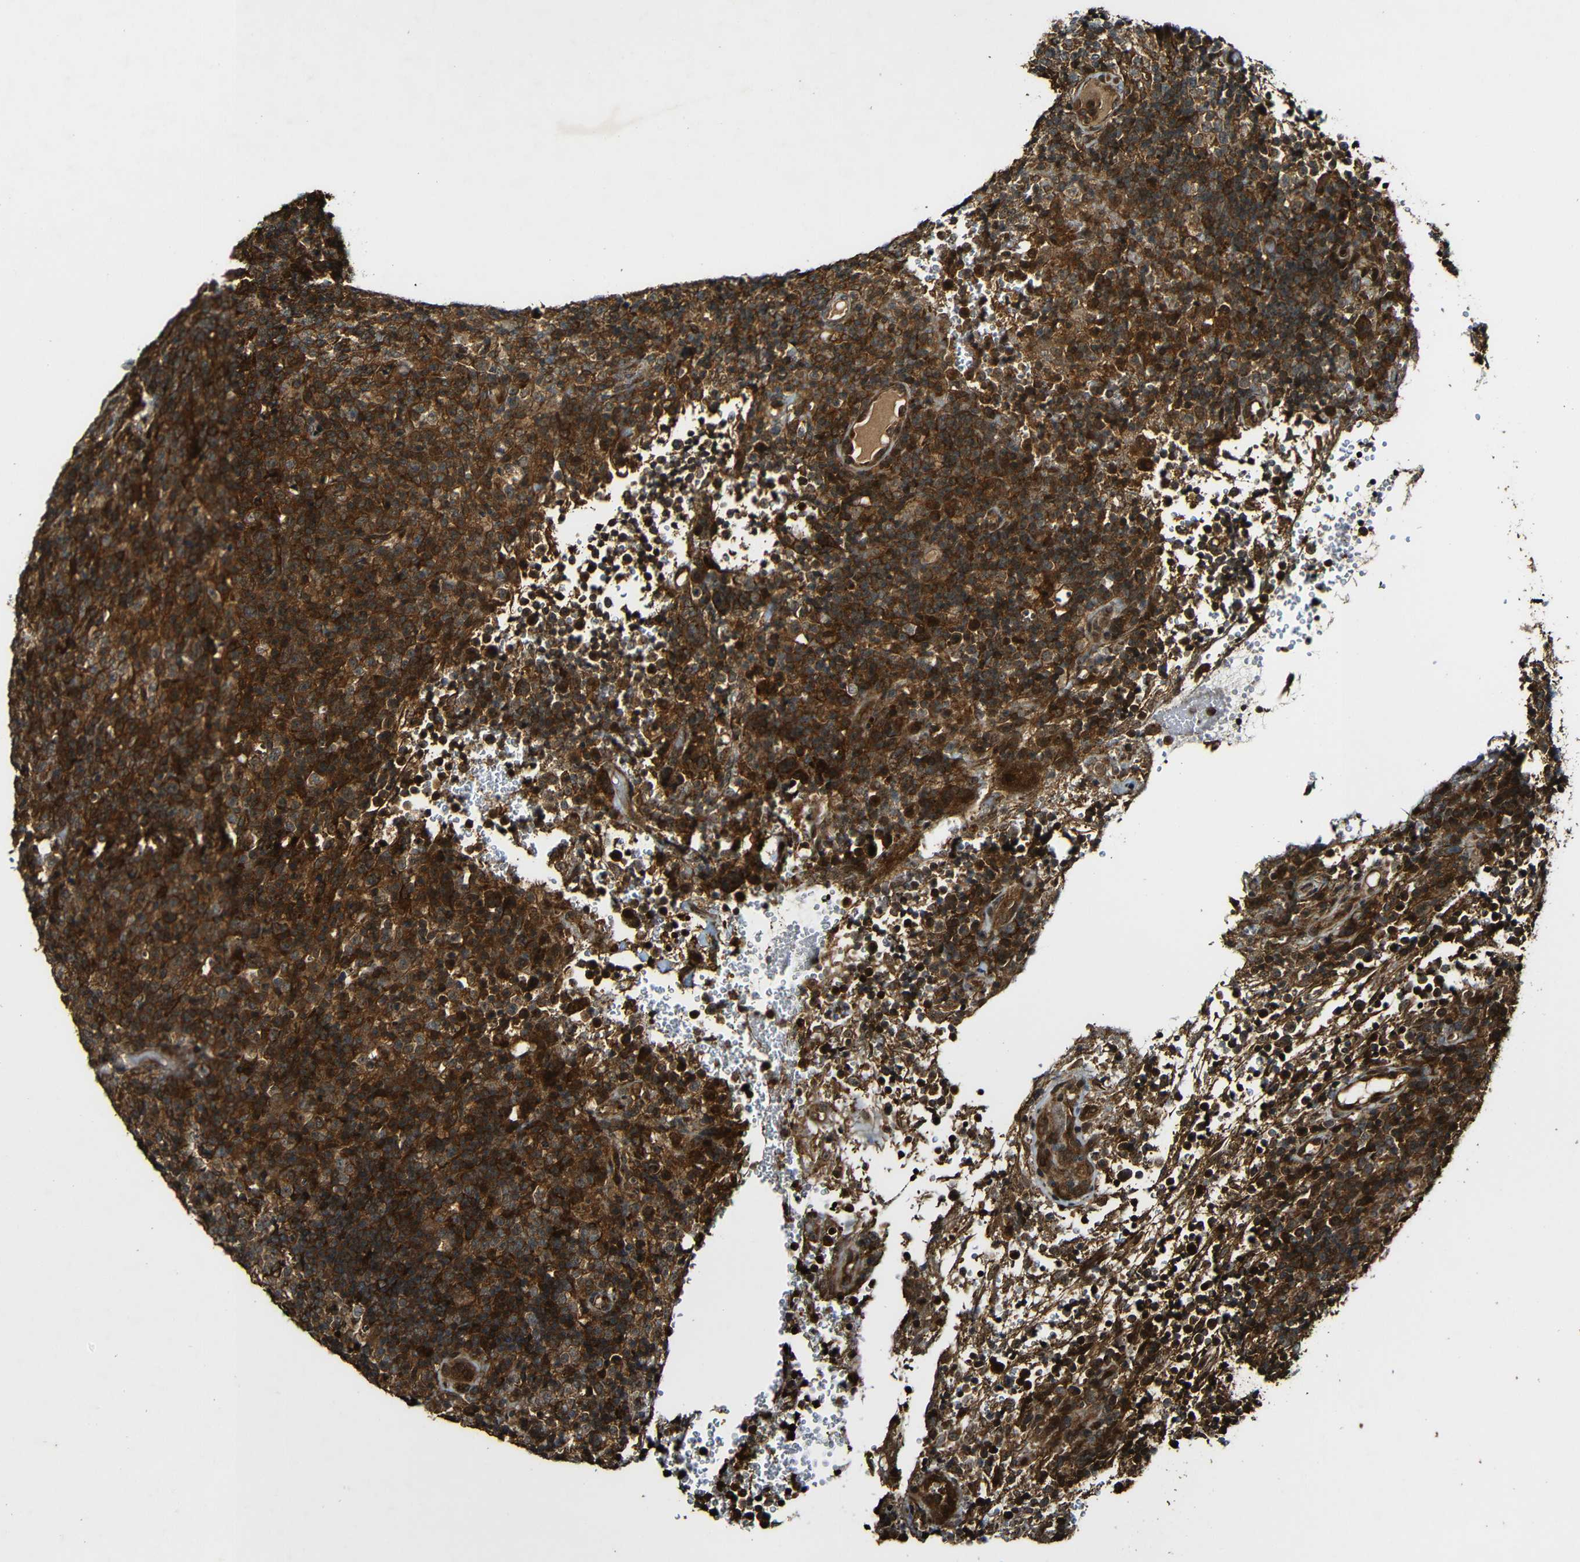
{"staining": {"intensity": "strong", "quantity": ">75%", "location": "cytoplasmic/membranous"}, "tissue": "lymphoma", "cell_type": "Tumor cells", "image_type": "cancer", "snomed": [{"axis": "morphology", "description": "Malignant lymphoma, non-Hodgkin's type, High grade"}, {"axis": "topography", "description": "Lymph node"}], "caption": "High-grade malignant lymphoma, non-Hodgkin's type tissue exhibits strong cytoplasmic/membranous expression in approximately >75% of tumor cells, visualized by immunohistochemistry.", "gene": "CASP8", "patient": {"sex": "female", "age": 76}}